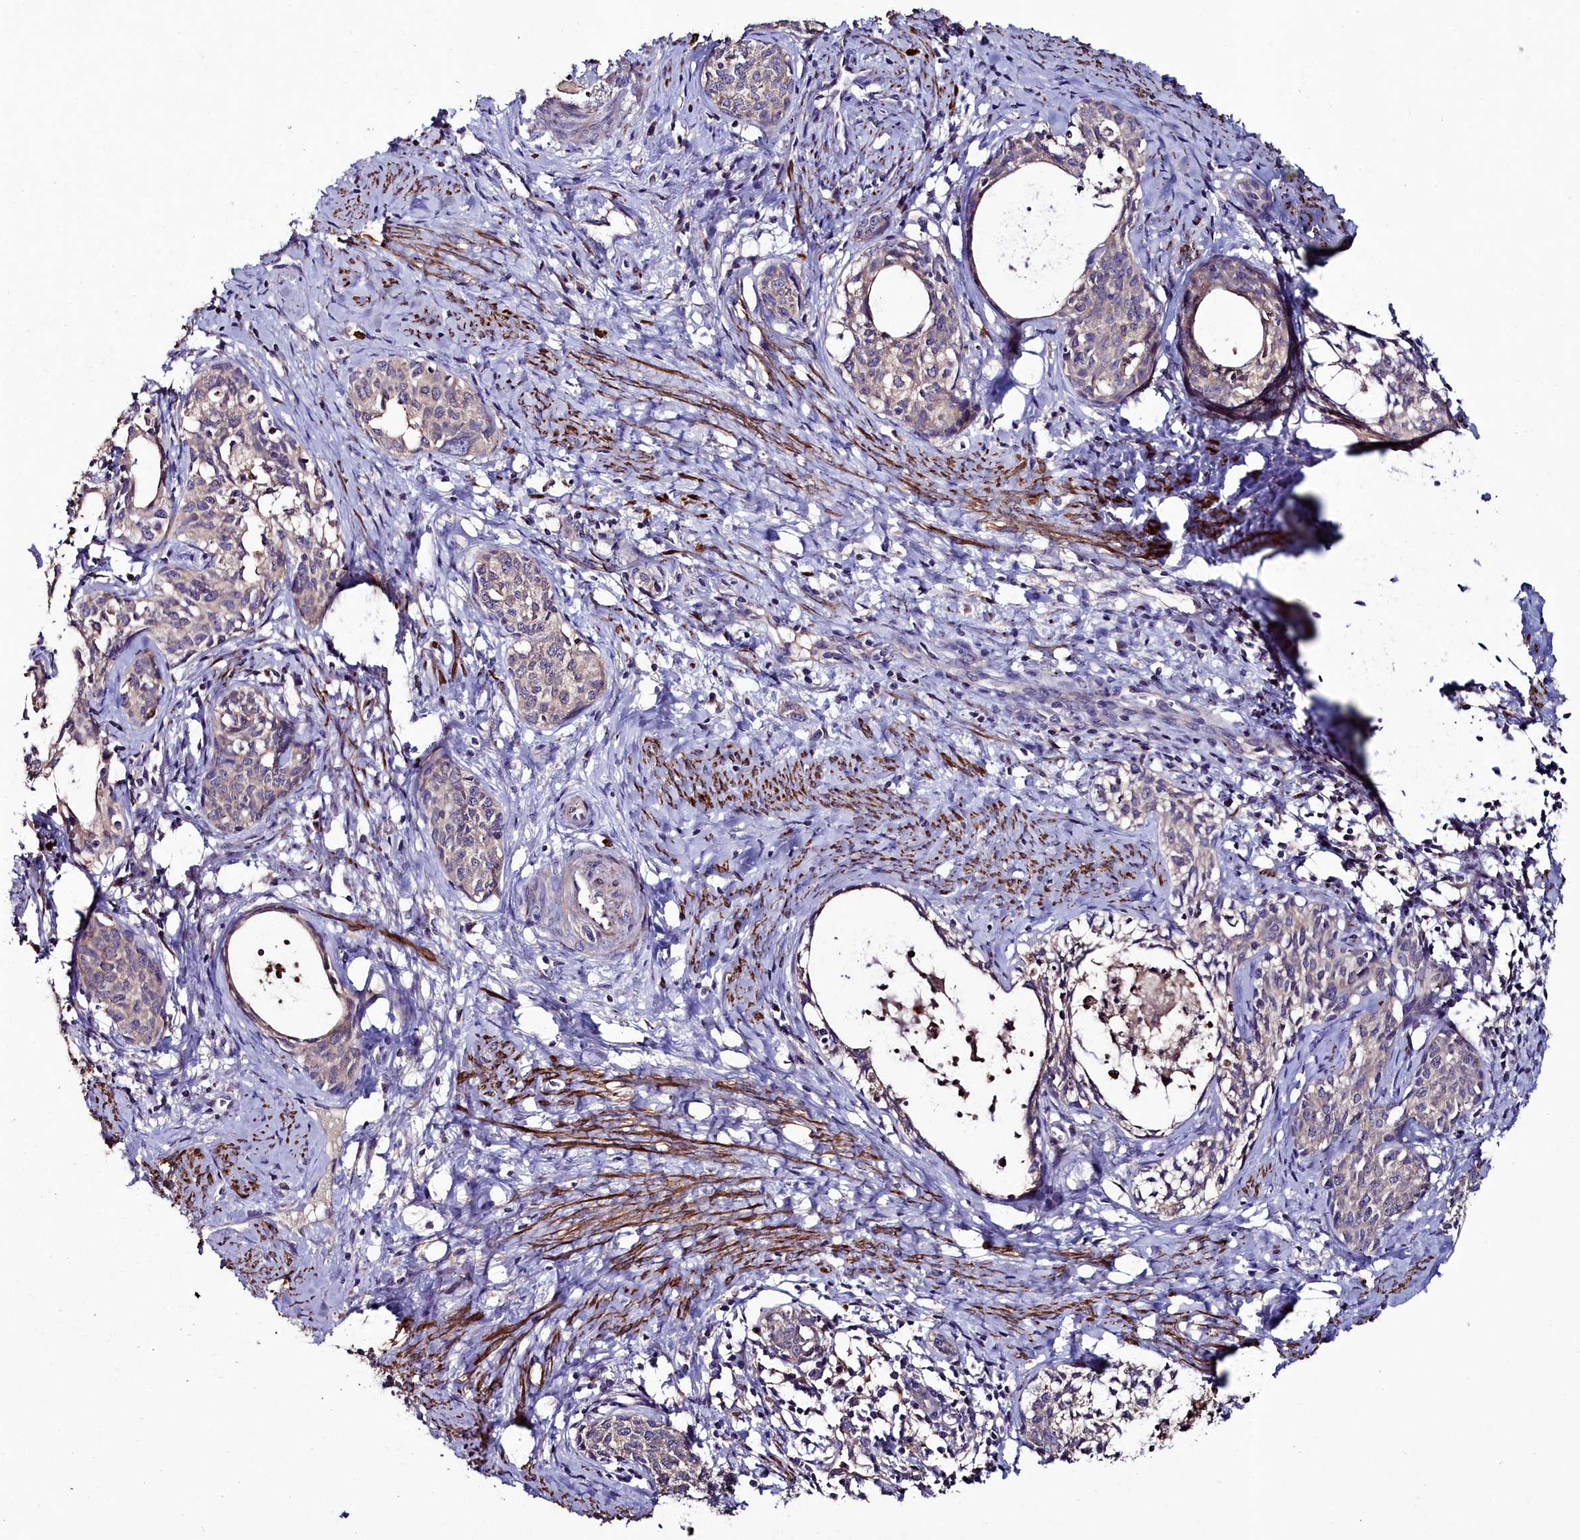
{"staining": {"intensity": "weak", "quantity": "25%-75%", "location": "cytoplasmic/membranous"}, "tissue": "cervical cancer", "cell_type": "Tumor cells", "image_type": "cancer", "snomed": [{"axis": "morphology", "description": "Squamous cell carcinoma, NOS"}, {"axis": "topography", "description": "Cervix"}], "caption": "Immunohistochemical staining of cervical cancer demonstrates low levels of weak cytoplasmic/membranous protein positivity in about 25%-75% of tumor cells. (DAB = brown stain, brightfield microscopy at high magnification).", "gene": "AMBRA1", "patient": {"sex": "female", "age": 52}}